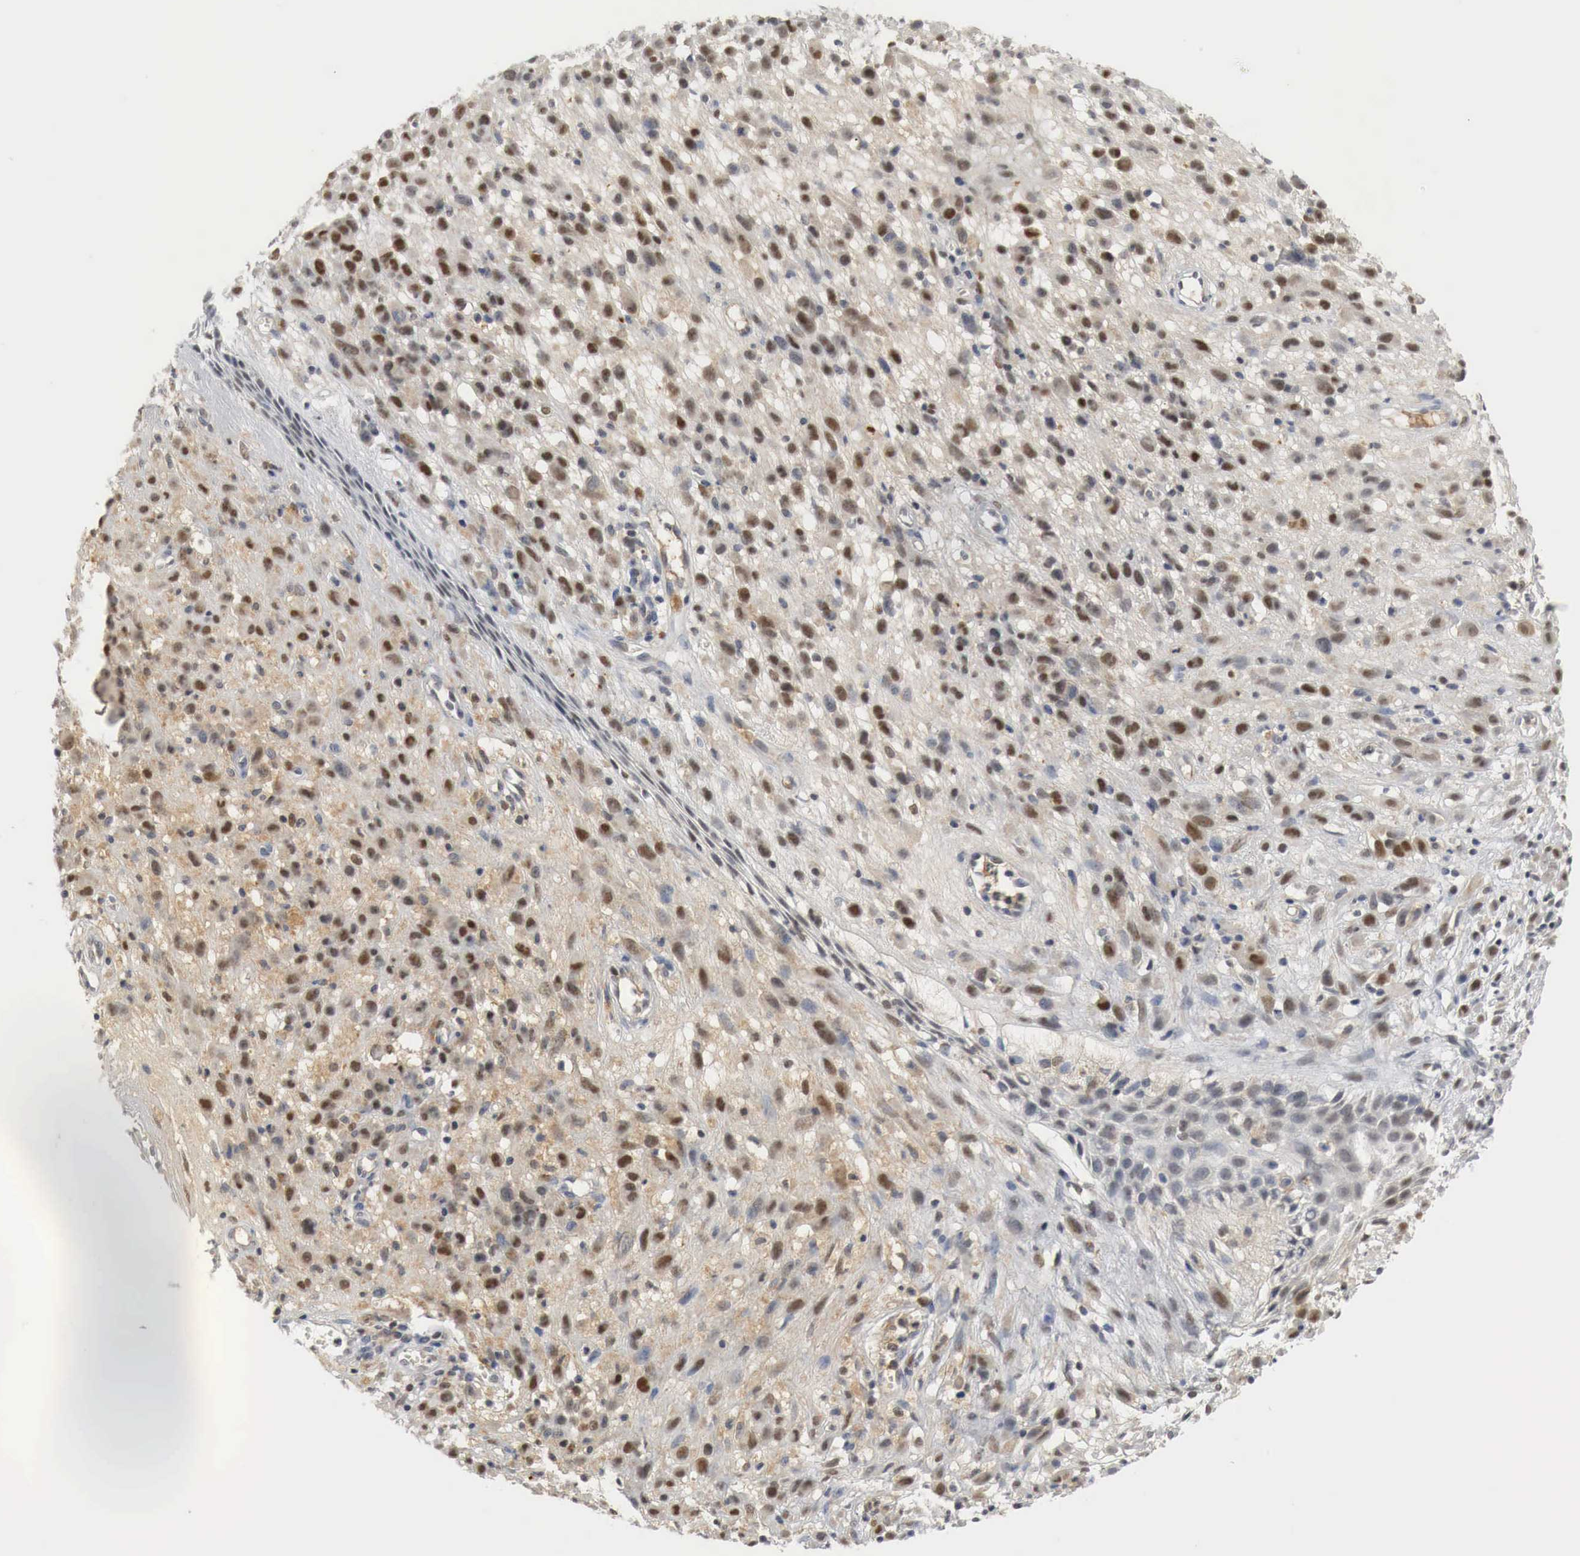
{"staining": {"intensity": "strong", "quantity": ">75%", "location": "cytoplasmic/membranous,nuclear"}, "tissue": "melanoma", "cell_type": "Tumor cells", "image_type": "cancer", "snomed": [{"axis": "morphology", "description": "Malignant melanoma, NOS"}, {"axis": "topography", "description": "Skin"}], "caption": "Protein staining displays strong cytoplasmic/membranous and nuclear staining in approximately >75% of tumor cells in malignant melanoma.", "gene": "MYC", "patient": {"sex": "male", "age": 51}}